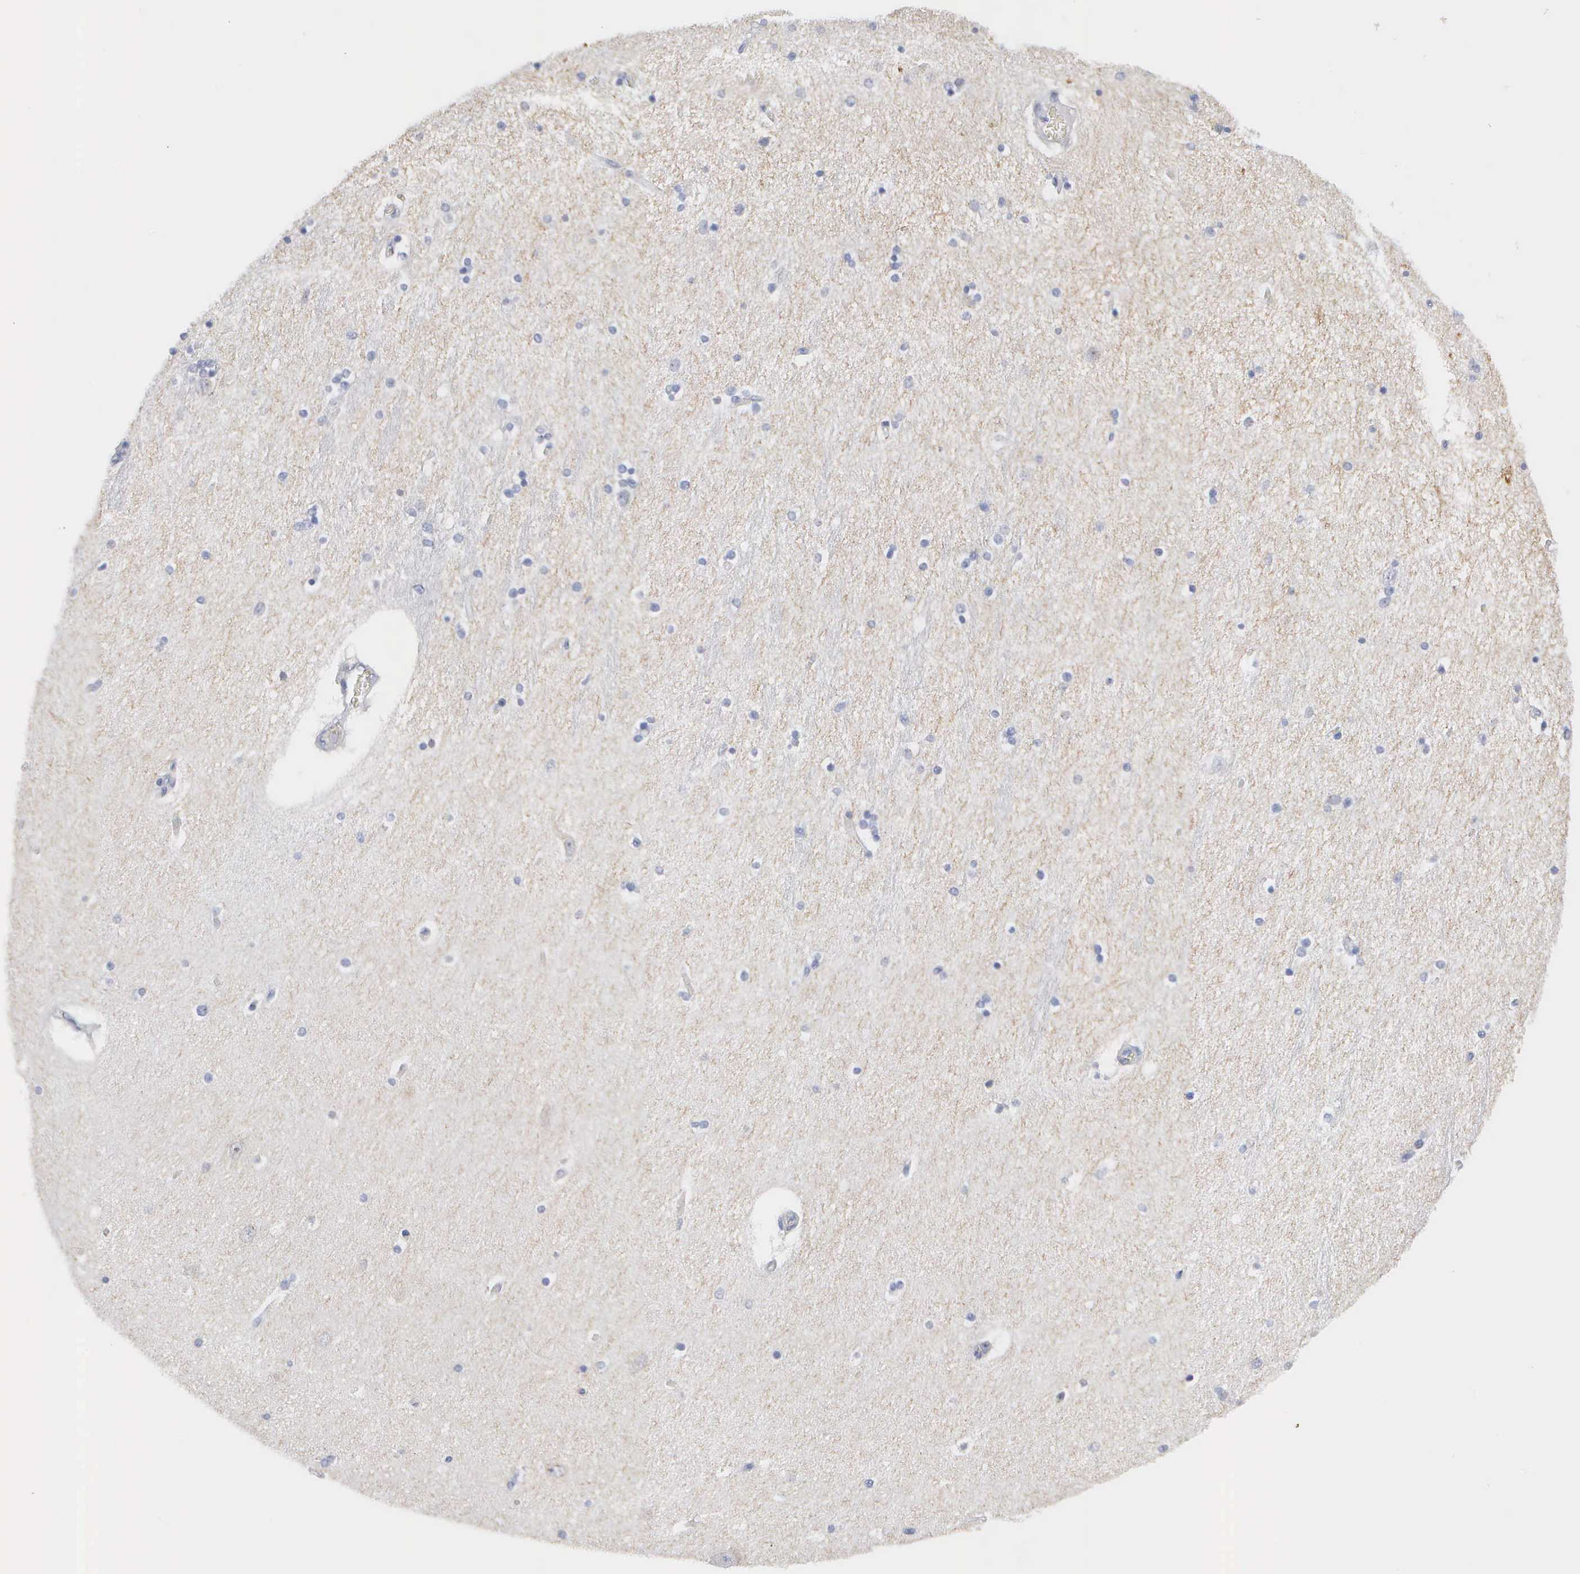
{"staining": {"intensity": "negative", "quantity": "none", "location": "none"}, "tissue": "hippocampus", "cell_type": "Glial cells", "image_type": "normal", "snomed": [{"axis": "morphology", "description": "Normal tissue, NOS"}, {"axis": "topography", "description": "Hippocampus"}], "caption": "Immunohistochemistry (IHC) histopathology image of normal human hippocampus stained for a protein (brown), which demonstrates no positivity in glial cells. Brightfield microscopy of immunohistochemistry stained with DAB (3,3'-diaminobenzidine) (brown) and hematoxylin (blue), captured at high magnification.", "gene": "ASPHD2", "patient": {"sex": "female", "age": 54}}